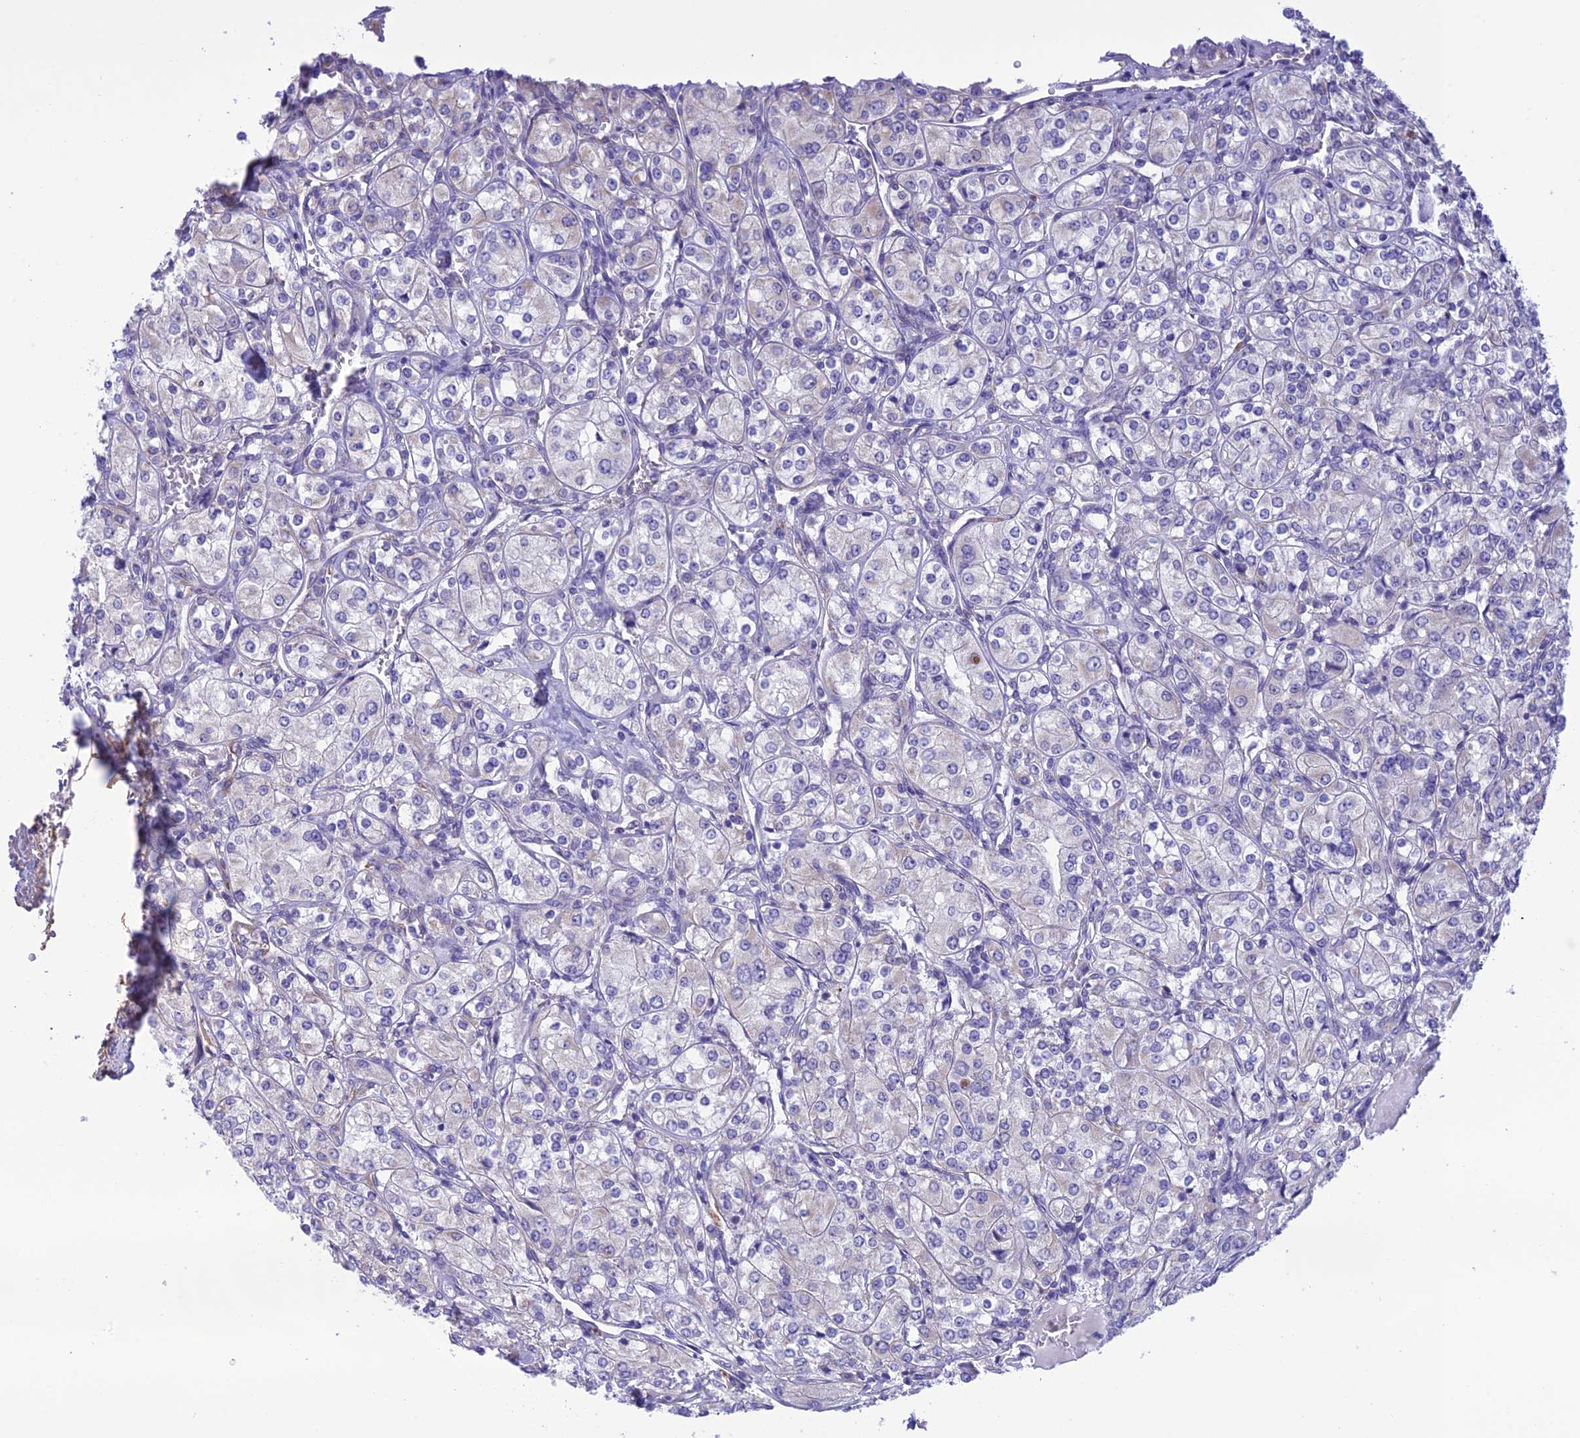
{"staining": {"intensity": "negative", "quantity": "none", "location": "none"}, "tissue": "renal cancer", "cell_type": "Tumor cells", "image_type": "cancer", "snomed": [{"axis": "morphology", "description": "Adenocarcinoma, NOS"}, {"axis": "topography", "description": "Kidney"}], "caption": "Histopathology image shows no significant protein positivity in tumor cells of adenocarcinoma (renal).", "gene": "RNF126", "patient": {"sex": "male", "age": 77}}